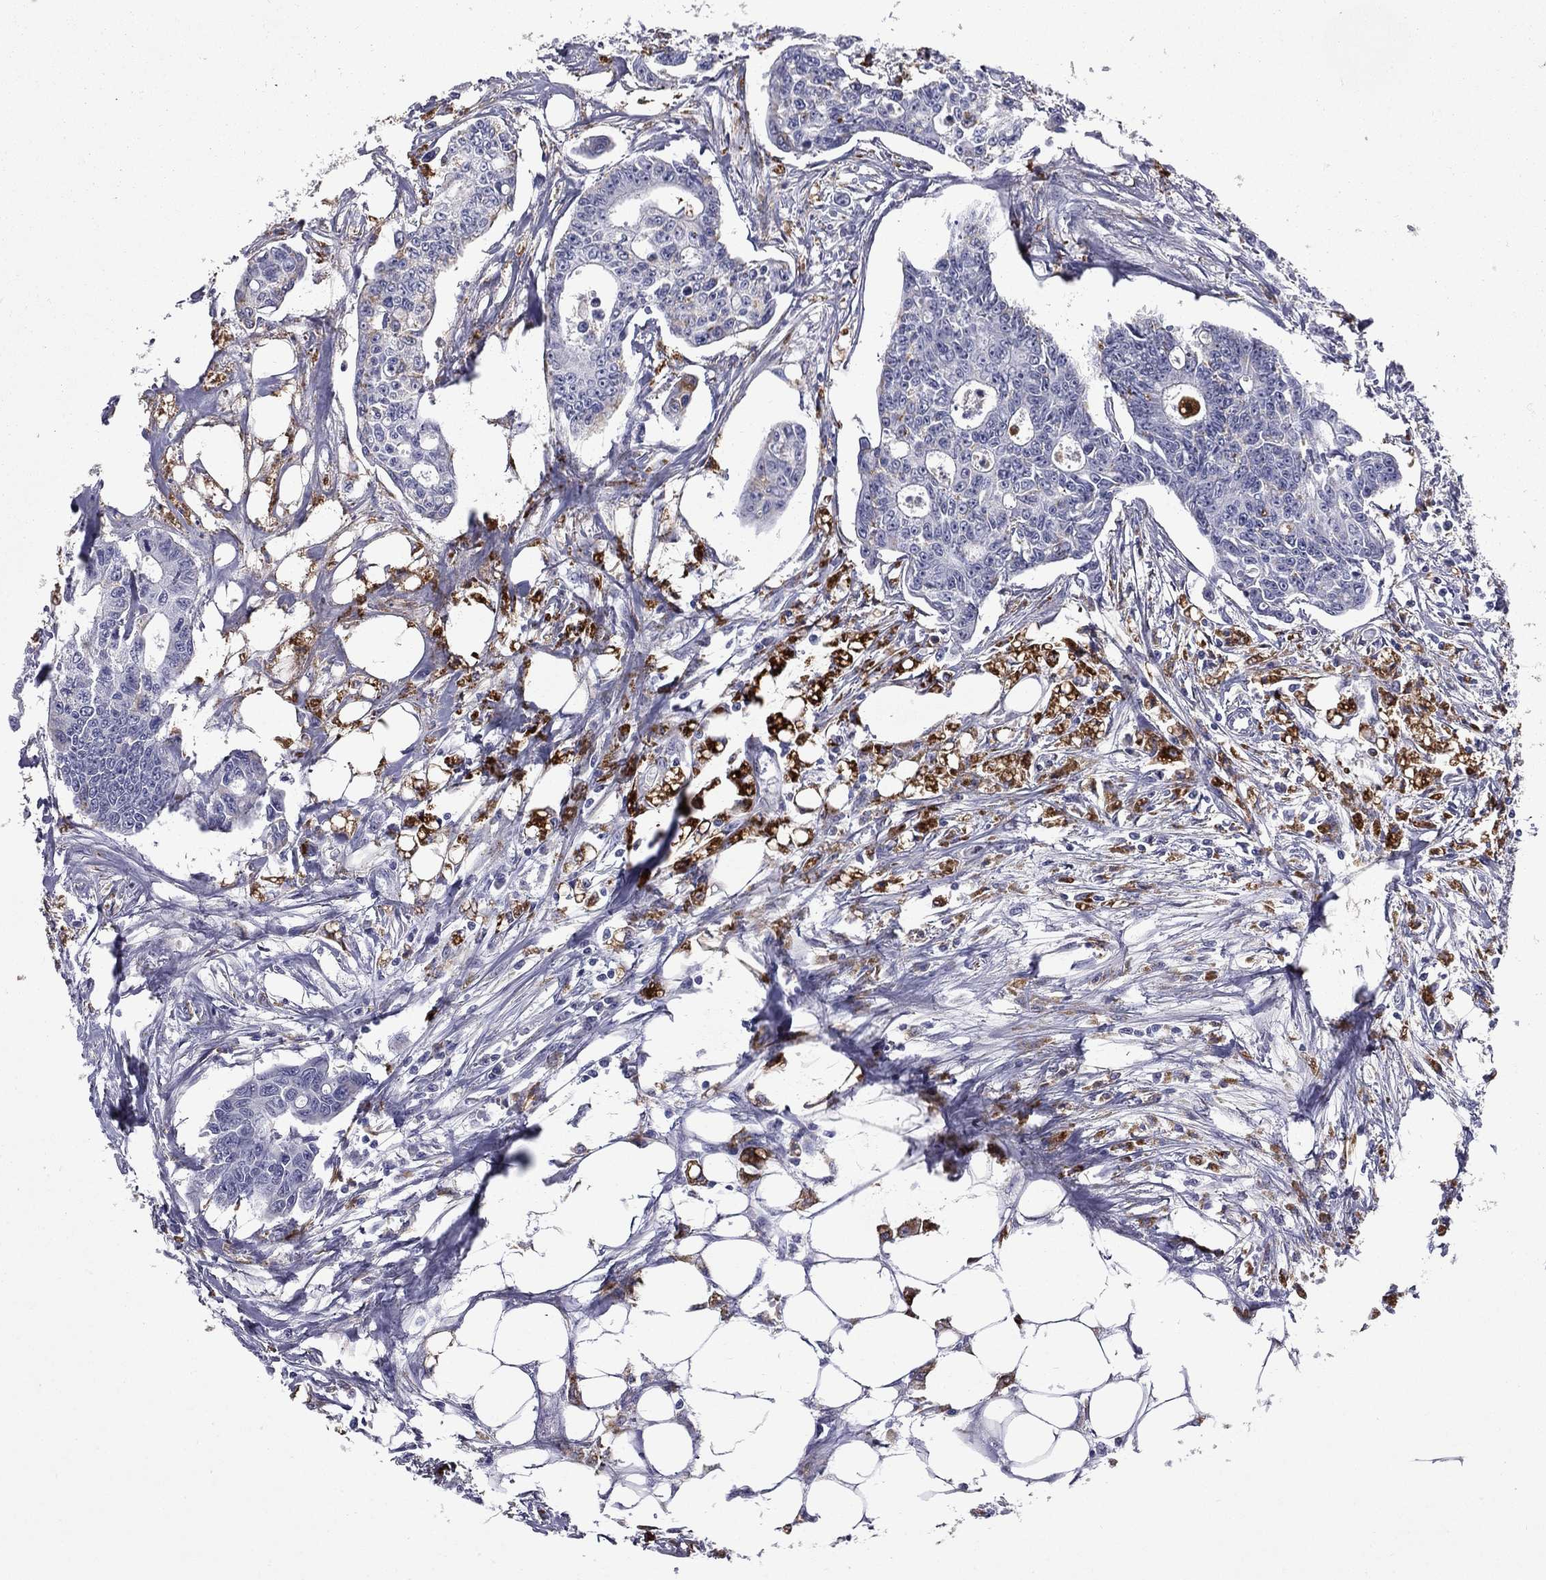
{"staining": {"intensity": "negative", "quantity": "none", "location": "none"}, "tissue": "colorectal cancer", "cell_type": "Tumor cells", "image_type": "cancer", "snomed": [{"axis": "morphology", "description": "Adenocarcinoma, NOS"}, {"axis": "topography", "description": "Colon"}], "caption": "Immunohistochemistry (IHC) of human colorectal adenocarcinoma exhibits no expression in tumor cells.", "gene": "MADCAM1", "patient": {"sex": "male", "age": 70}}